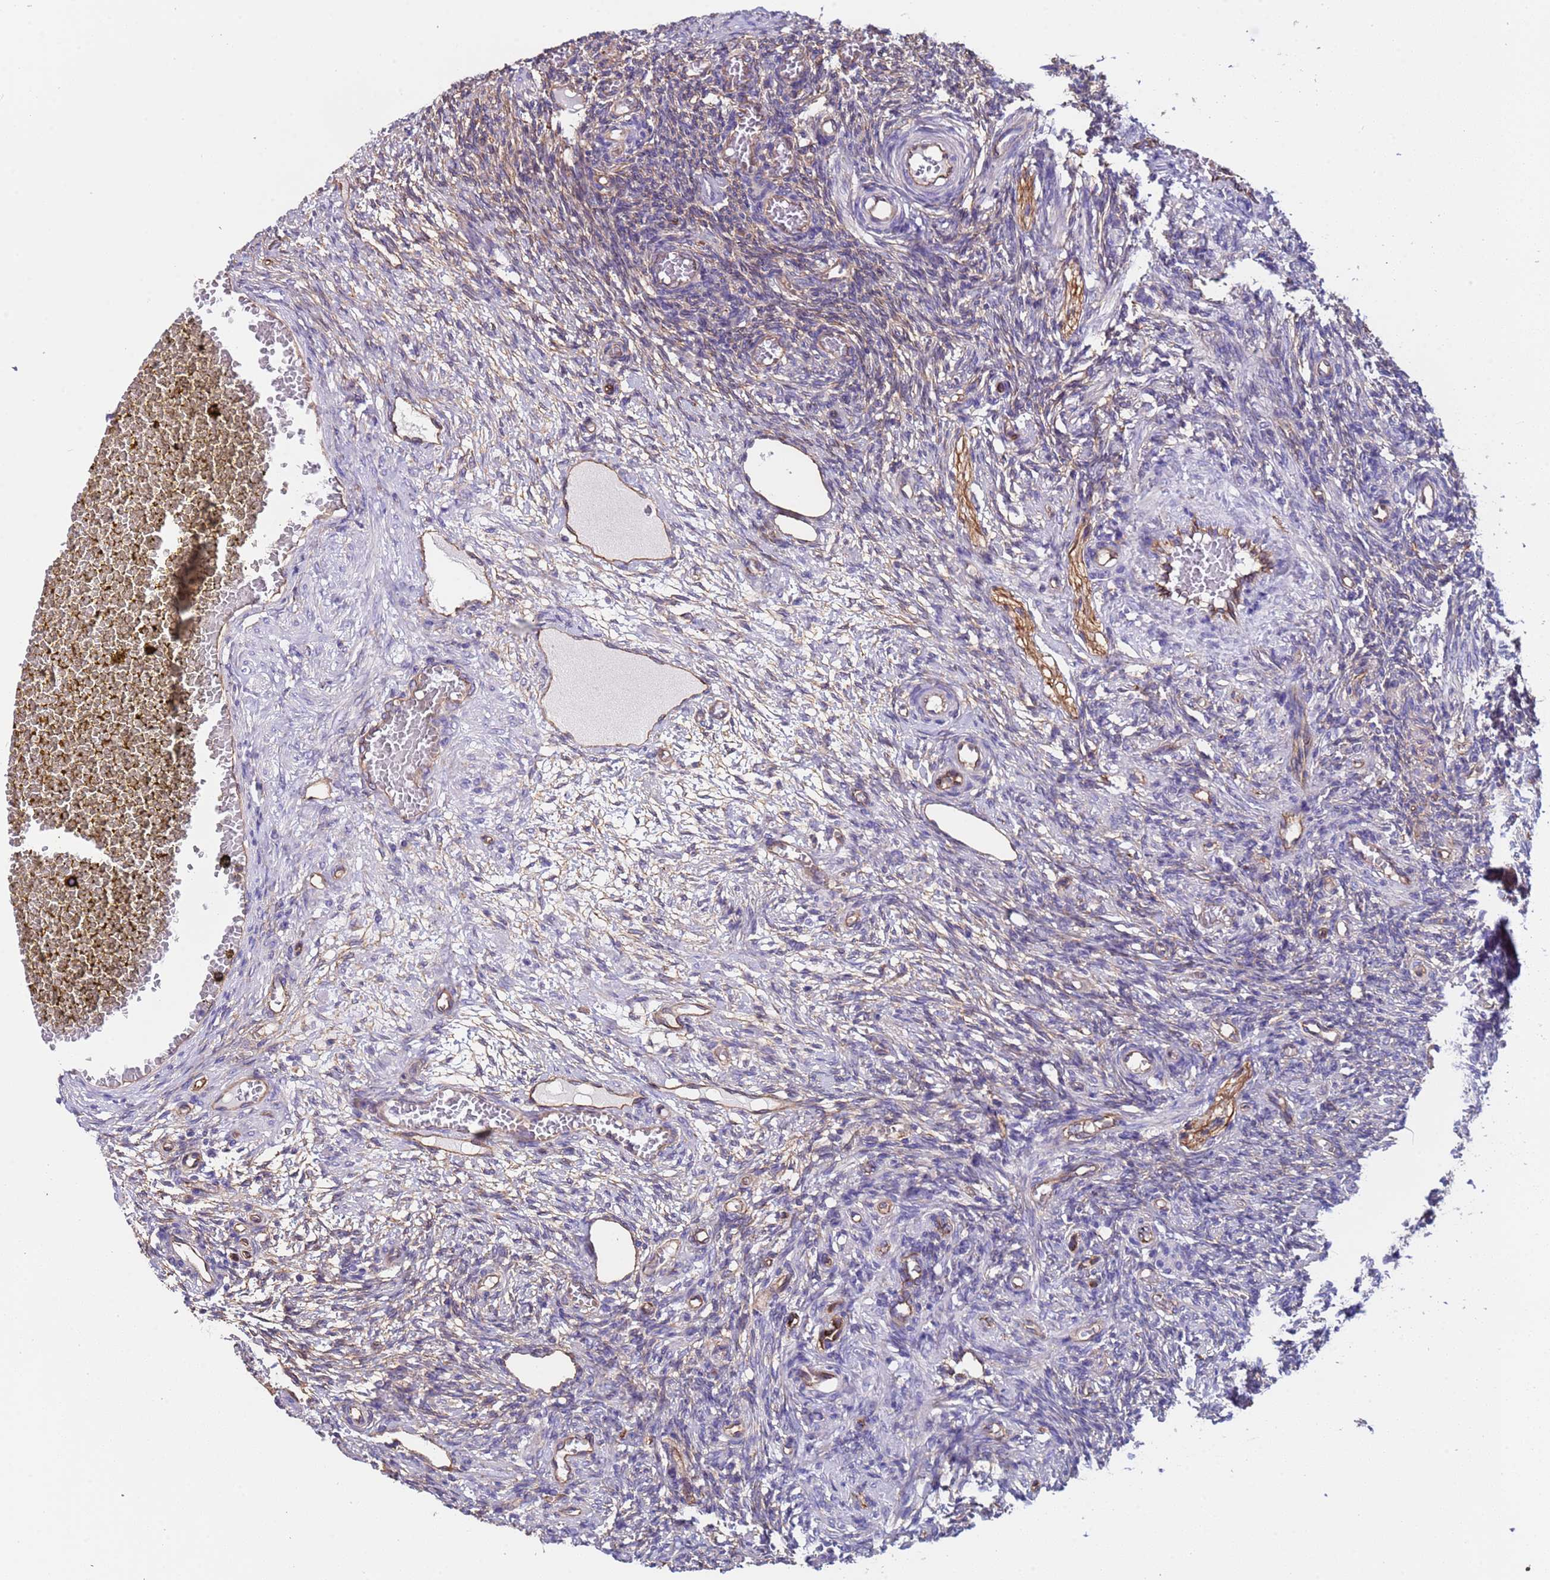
{"staining": {"intensity": "moderate", "quantity": "<25%", "location": "cytoplasmic/membranous"}, "tissue": "ovary", "cell_type": "Ovarian stroma cells", "image_type": "normal", "snomed": [{"axis": "morphology", "description": "Normal tissue, NOS"}, {"axis": "topography", "description": "Ovary"}], "caption": "This histopathology image demonstrates normal ovary stained with immunohistochemistry to label a protein in brown. The cytoplasmic/membranous of ovarian stroma cells show moderate positivity for the protein. Nuclei are counter-stained blue.", "gene": "ZNF248", "patient": {"sex": "female", "age": 27}}